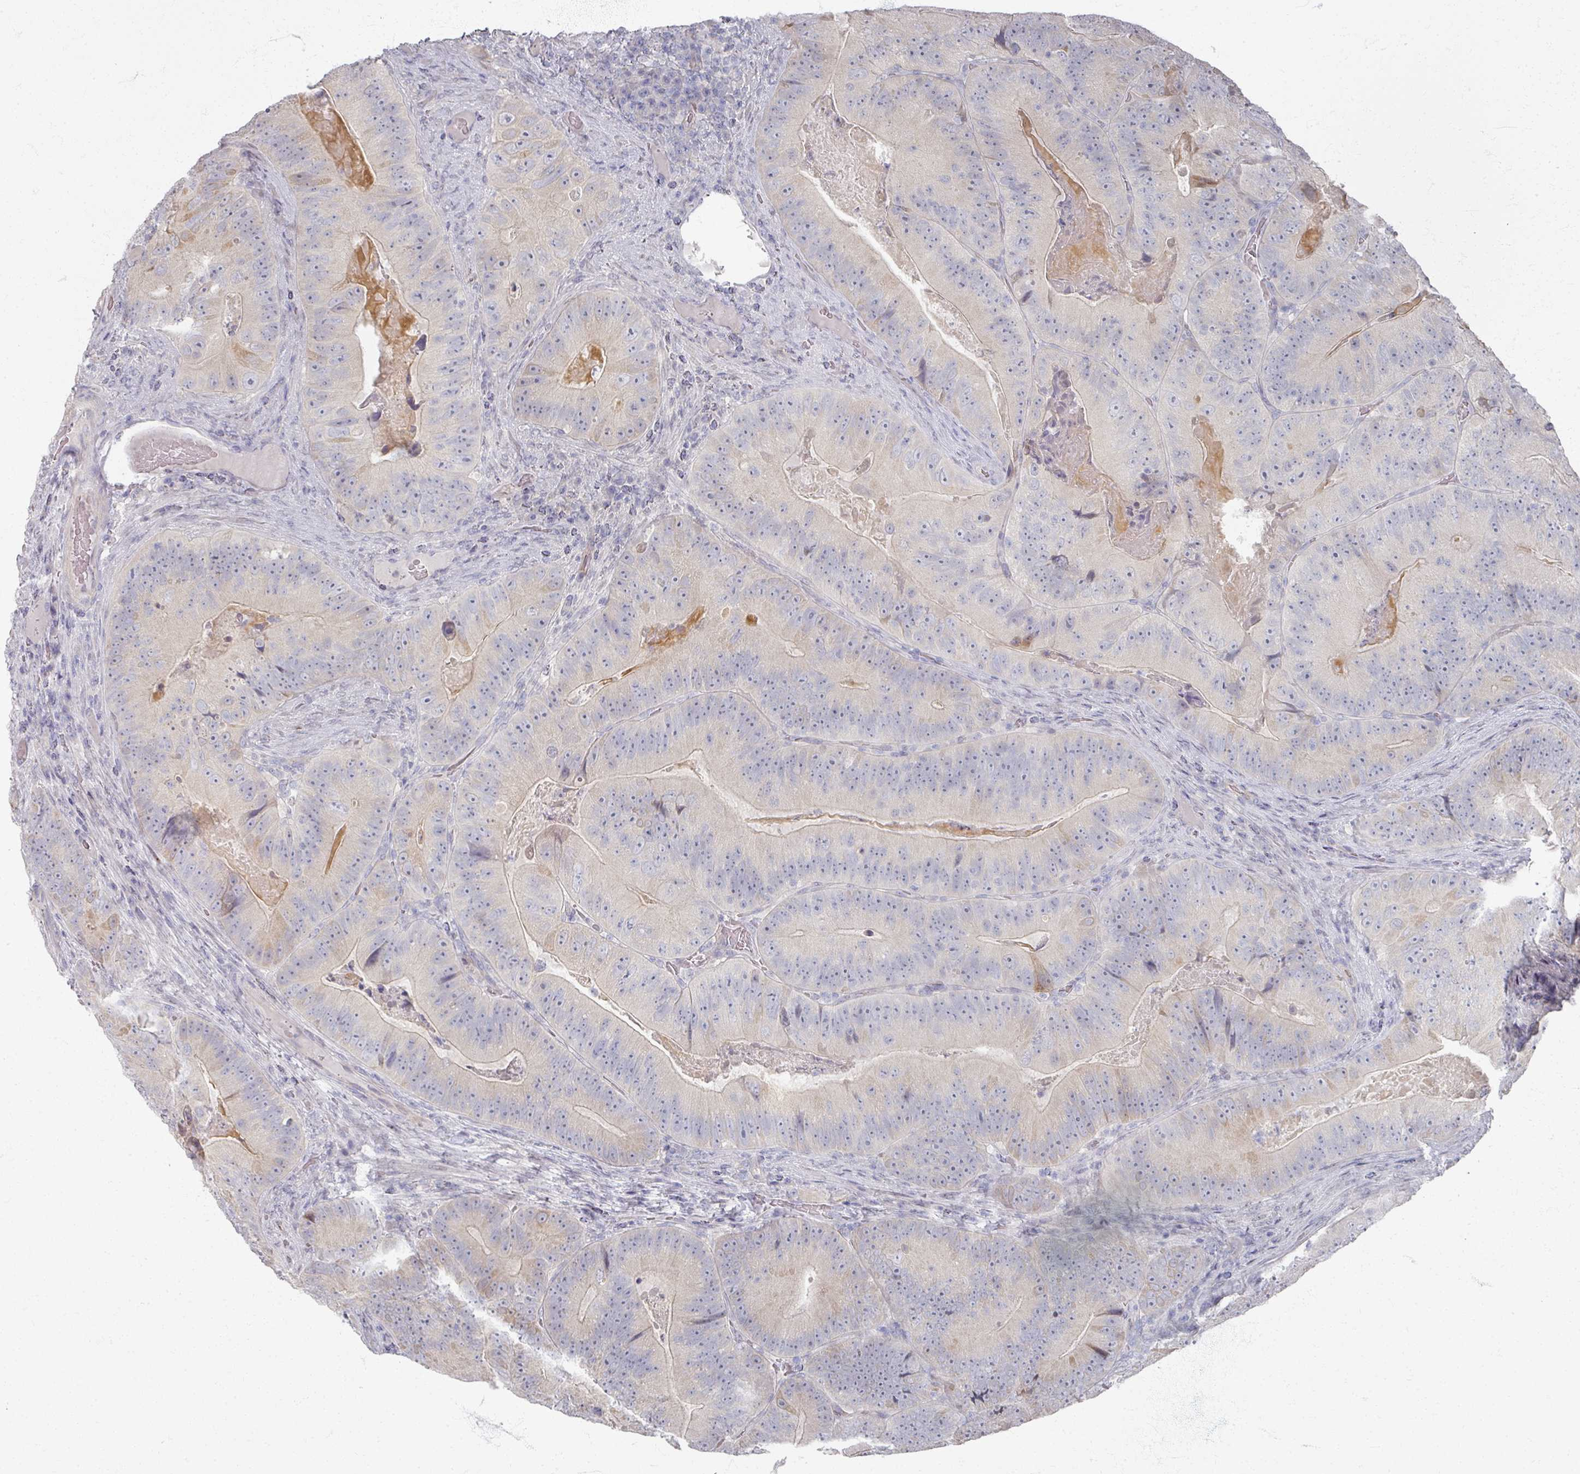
{"staining": {"intensity": "weak", "quantity": "<25%", "location": "cytoplasmic/membranous"}, "tissue": "colorectal cancer", "cell_type": "Tumor cells", "image_type": "cancer", "snomed": [{"axis": "morphology", "description": "Adenocarcinoma, NOS"}, {"axis": "topography", "description": "Colon"}], "caption": "Tumor cells are negative for protein expression in human colorectal cancer (adenocarcinoma).", "gene": "TTYH3", "patient": {"sex": "female", "age": 86}}